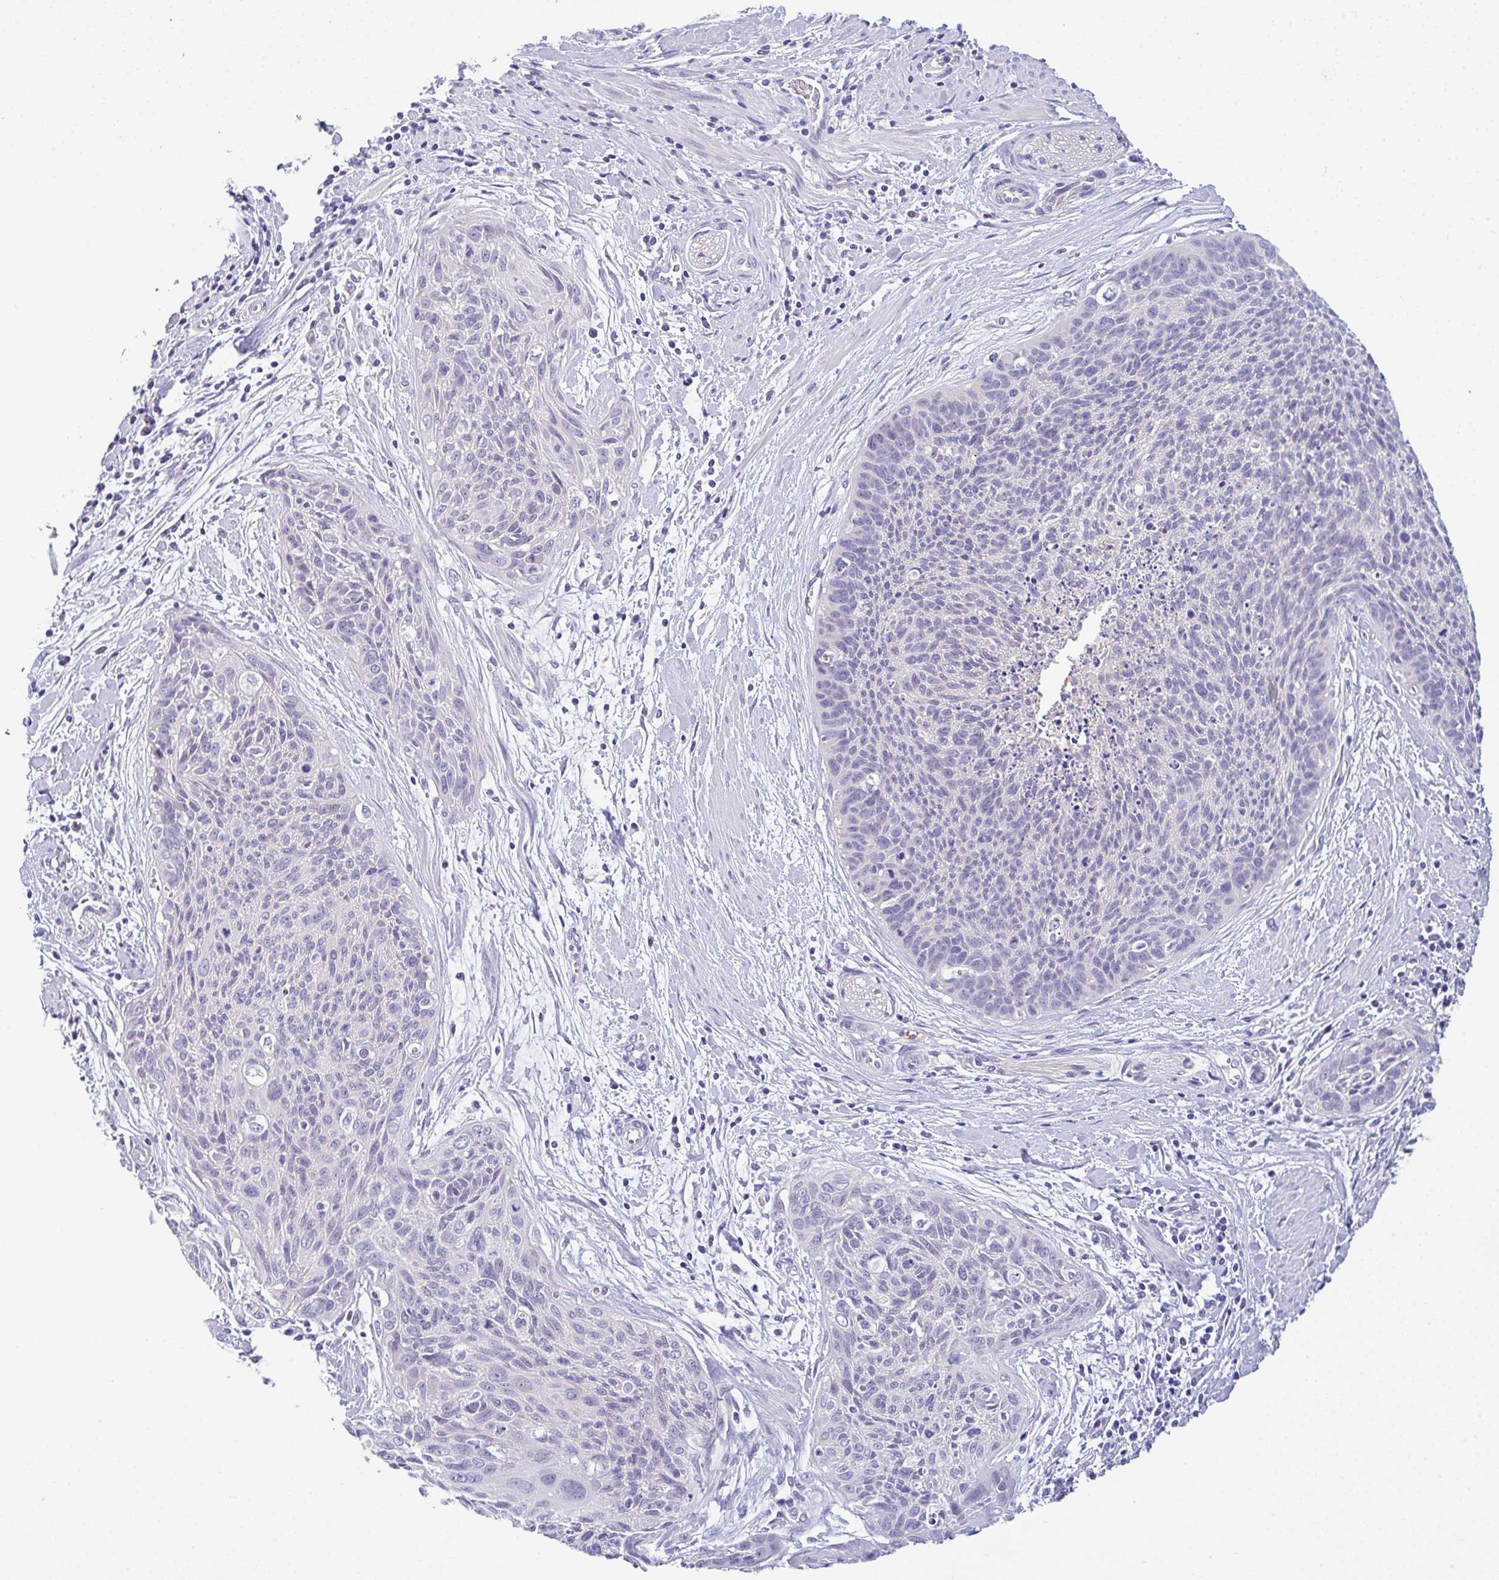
{"staining": {"intensity": "negative", "quantity": "none", "location": "none"}, "tissue": "cervical cancer", "cell_type": "Tumor cells", "image_type": "cancer", "snomed": [{"axis": "morphology", "description": "Squamous cell carcinoma, NOS"}, {"axis": "topography", "description": "Cervix"}], "caption": "Immunohistochemical staining of cervical squamous cell carcinoma demonstrates no significant expression in tumor cells.", "gene": "SERPINE3", "patient": {"sex": "female", "age": 55}}